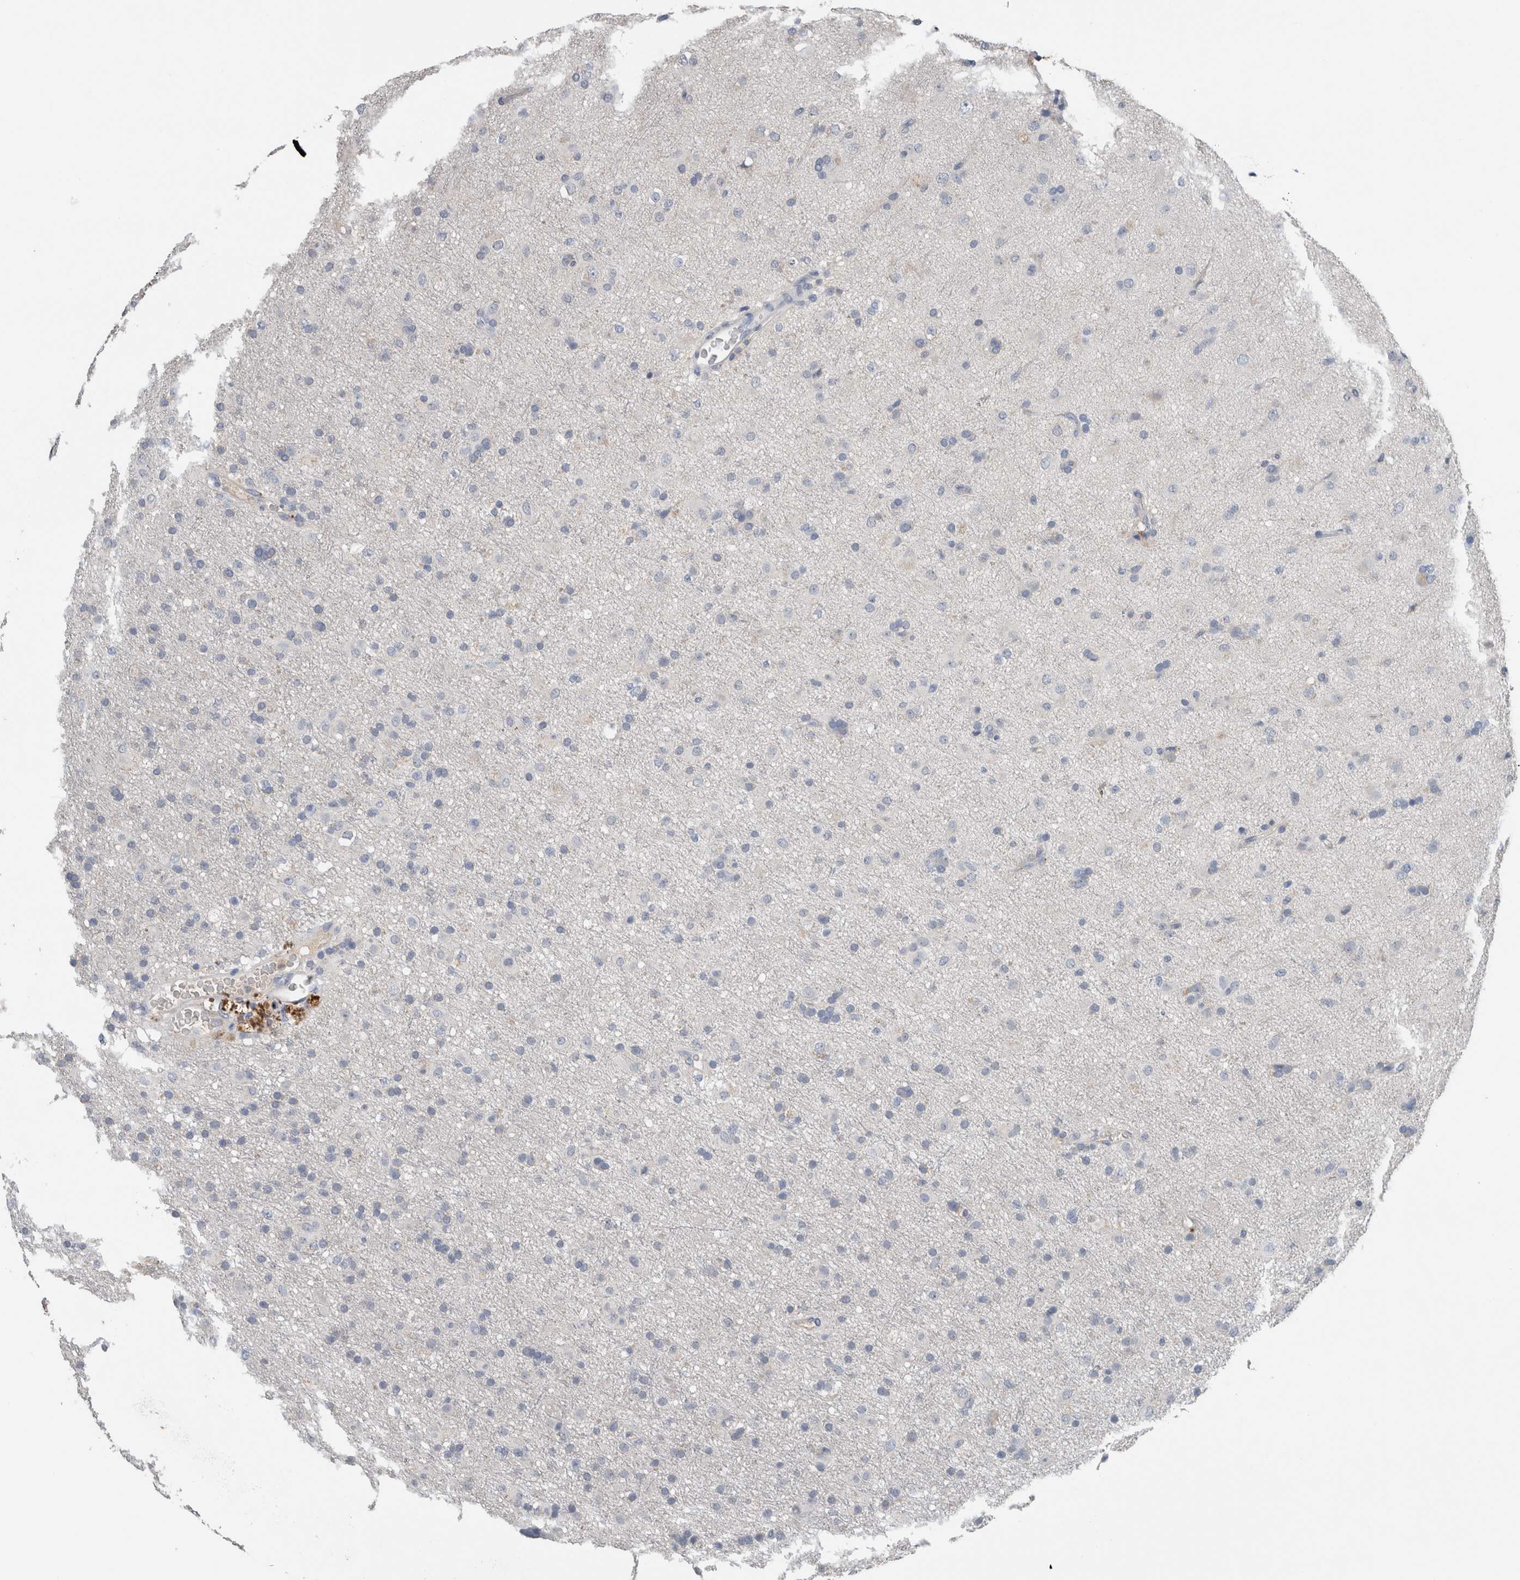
{"staining": {"intensity": "negative", "quantity": "none", "location": "none"}, "tissue": "glioma", "cell_type": "Tumor cells", "image_type": "cancer", "snomed": [{"axis": "morphology", "description": "Glioma, malignant, Low grade"}, {"axis": "topography", "description": "Brain"}], "caption": "This is an immunohistochemistry (IHC) image of malignant glioma (low-grade). There is no positivity in tumor cells.", "gene": "CRNN", "patient": {"sex": "male", "age": 65}}